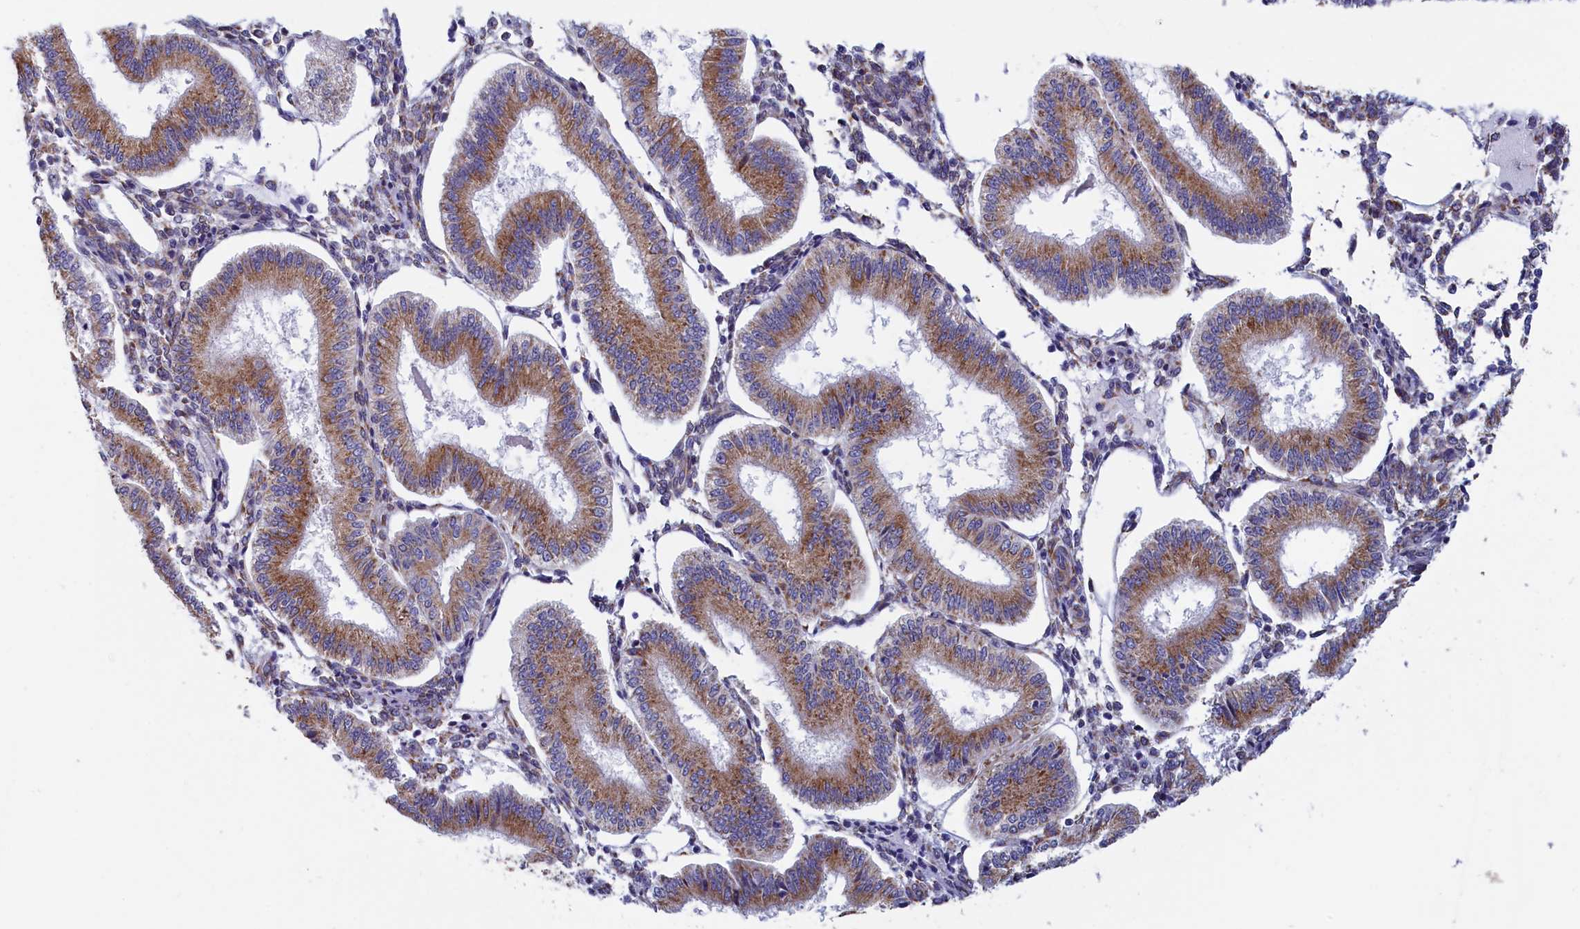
{"staining": {"intensity": "moderate", "quantity": "25%-75%", "location": "cytoplasmic/membranous"}, "tissue": "endometrium", "cell_type": "Cells in endometrial stroma", "image_type": "normal", "snomed": [{"axis": "morphology", "description": "Normal tissue, NOS"}, {"axis": "topography", "description": "Endometrium"}], "caption": "Immunohistochemistry (IHC) image of unremarkable endometrium stained for a protein (brown), which reveals medium levels of moderate cytoplasmic/membranous staining in approximately 25%-75% of cells in endometrial stroma.", "gene": "CCDC68", "patient": {"sex": "female", "age": 39}}